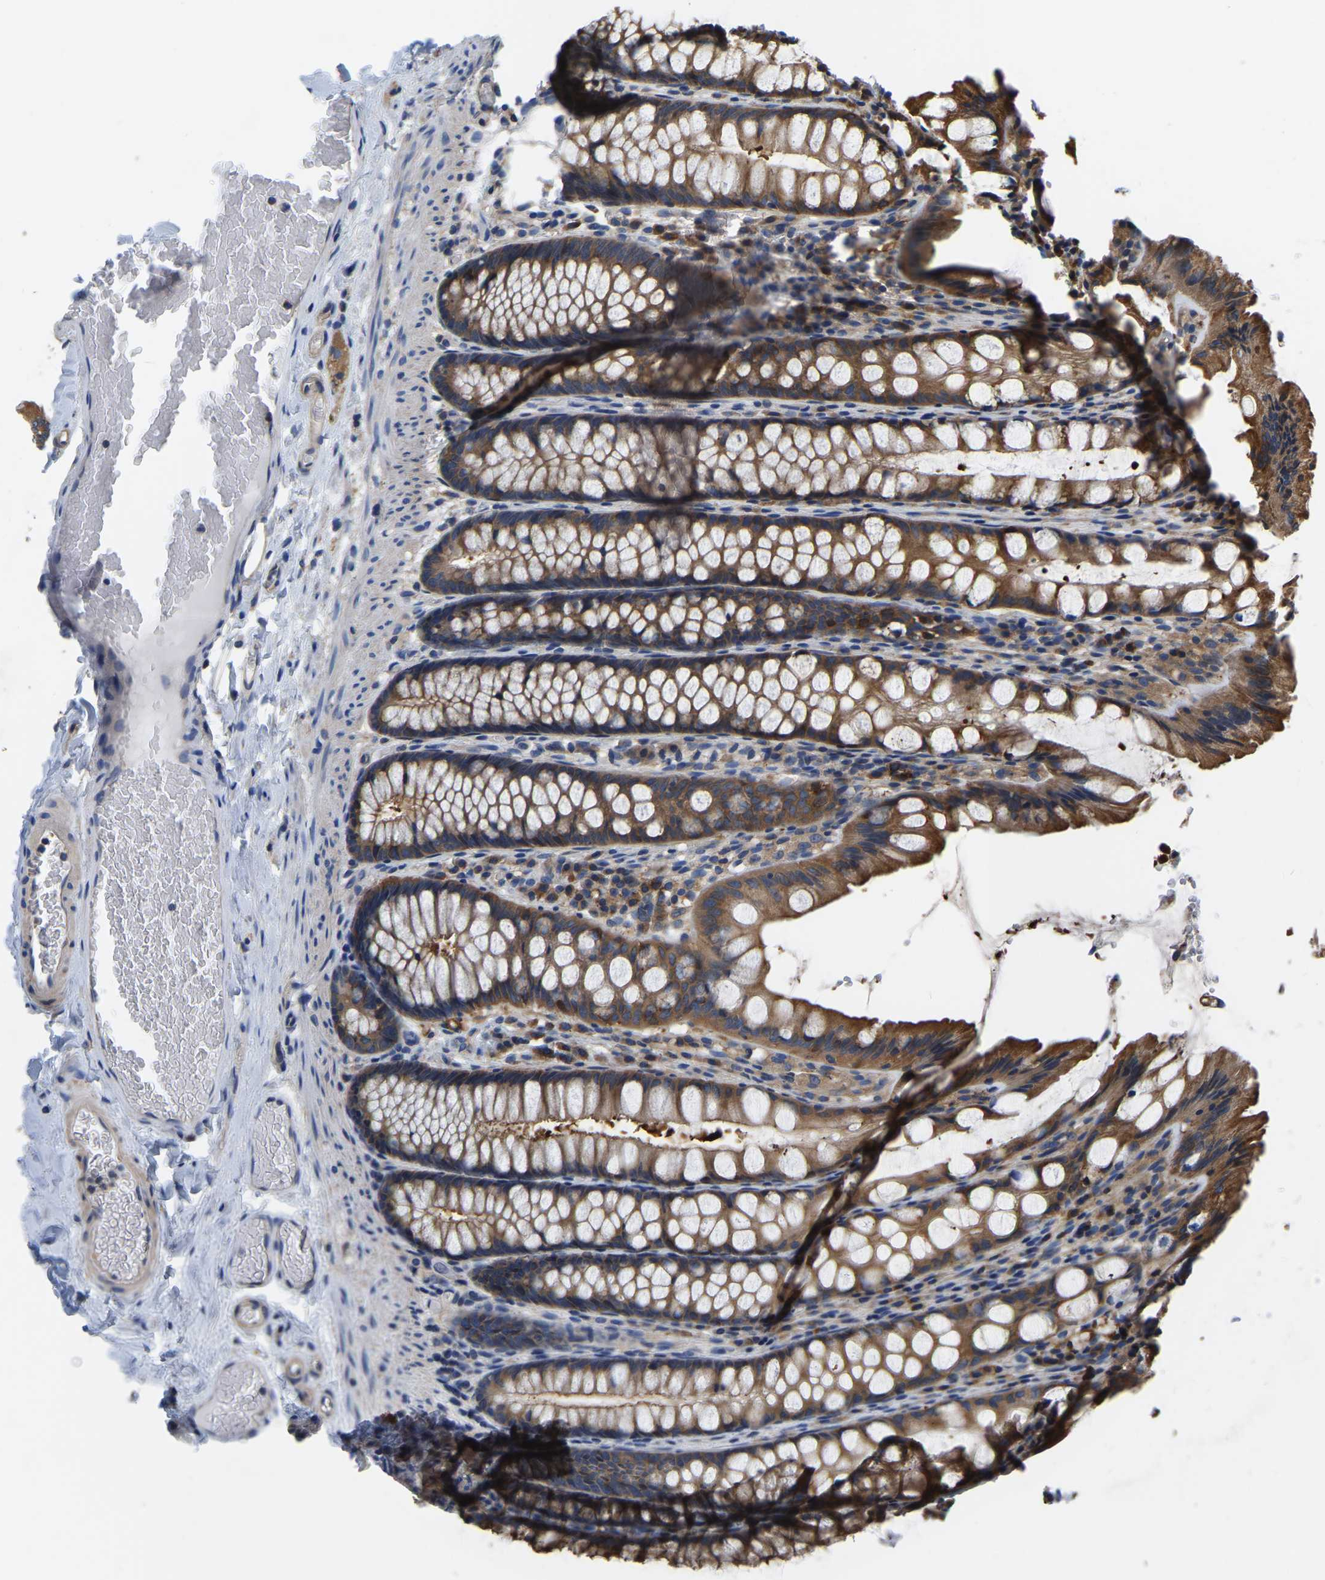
{"staining": {"intensity": "weak", "quantity": ">75%", "location": "cytoplasmic/membranous"}, "tissue": "colon", "cell_type": "Endothelial cells", "image_type": "normal", "snomed": [{"axis": "morphology", "description": "Normal tissue, NOS"}, {"axis": "topography", "description": "Colon"}], "caption": "Immunohistochemistry micrograph of unremarkable colon stained for a protein (brown), which demonstrates low levels of weak cytoplasmic/membranous expression in approximately >75% of endothelial cells.", "gene": "GARS1", "patient": {"sex": "male", "age": 47}}